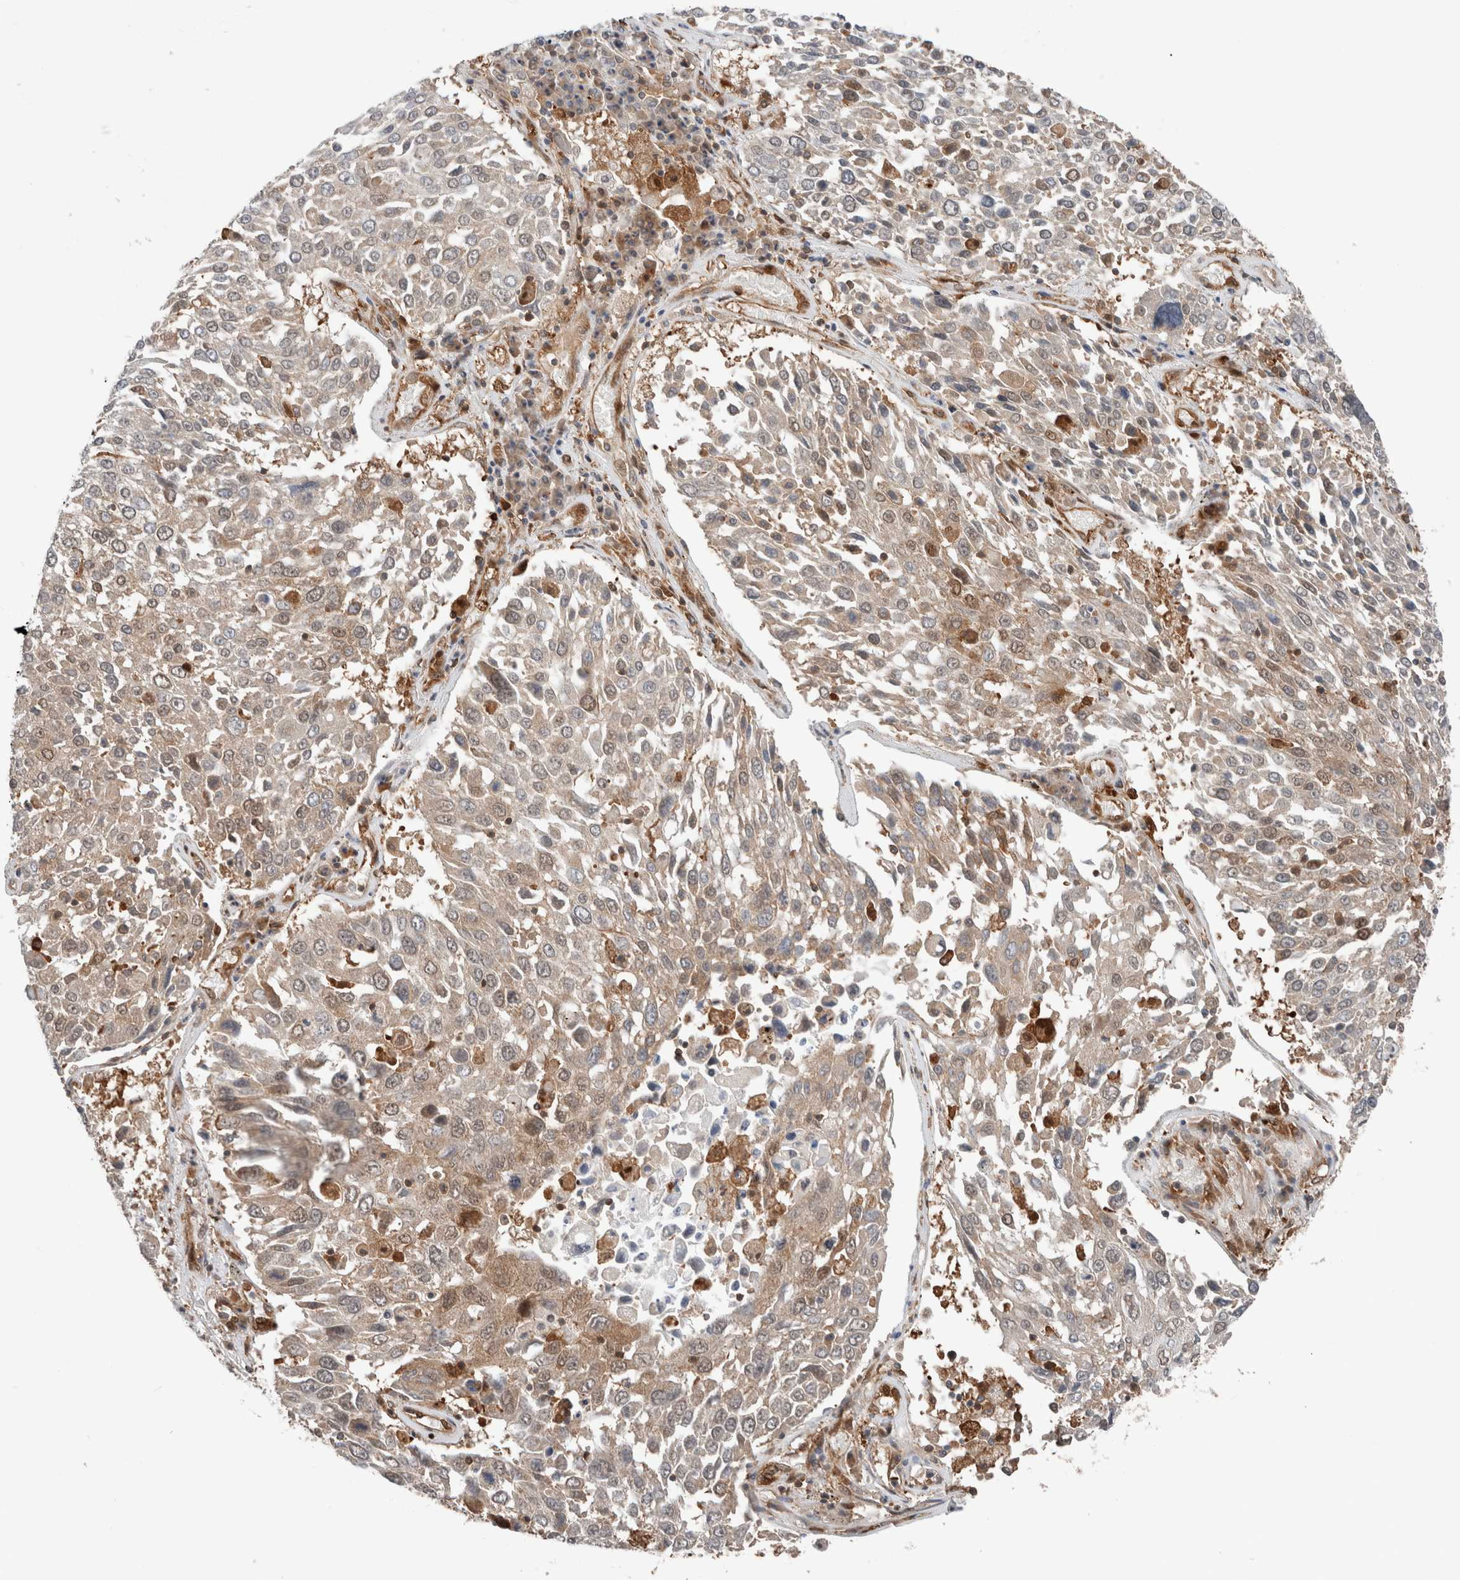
{"staining": {"intensity": "weak", "quantity": ">75%", "location": "cytoplasmic/membranous,nuclear"}, "tissue": "lung cancer", "cell_type": "Tumor cells", "image_type": "cancer", "snomed": [{"axis": "morphology", "description": "Squamous cell carcinoma, NOS"}, {"axis": "topography", "description": "Lung"}], "caption": "Protein expression by immunohistochemistry (IHC) exhibits weak cytoplasmic/membranous and nuclear positivity in about >75% of tumor cells in lung squamous cell carcinoma. (Stains: DAB (3,3'-diaminobenzidine) in brown, nuclei in blue, Microscopy: brightfield microscopy at high magnification).", "gene": "XPNPEP1", "patient": {"sex": "male", "age": 65}}